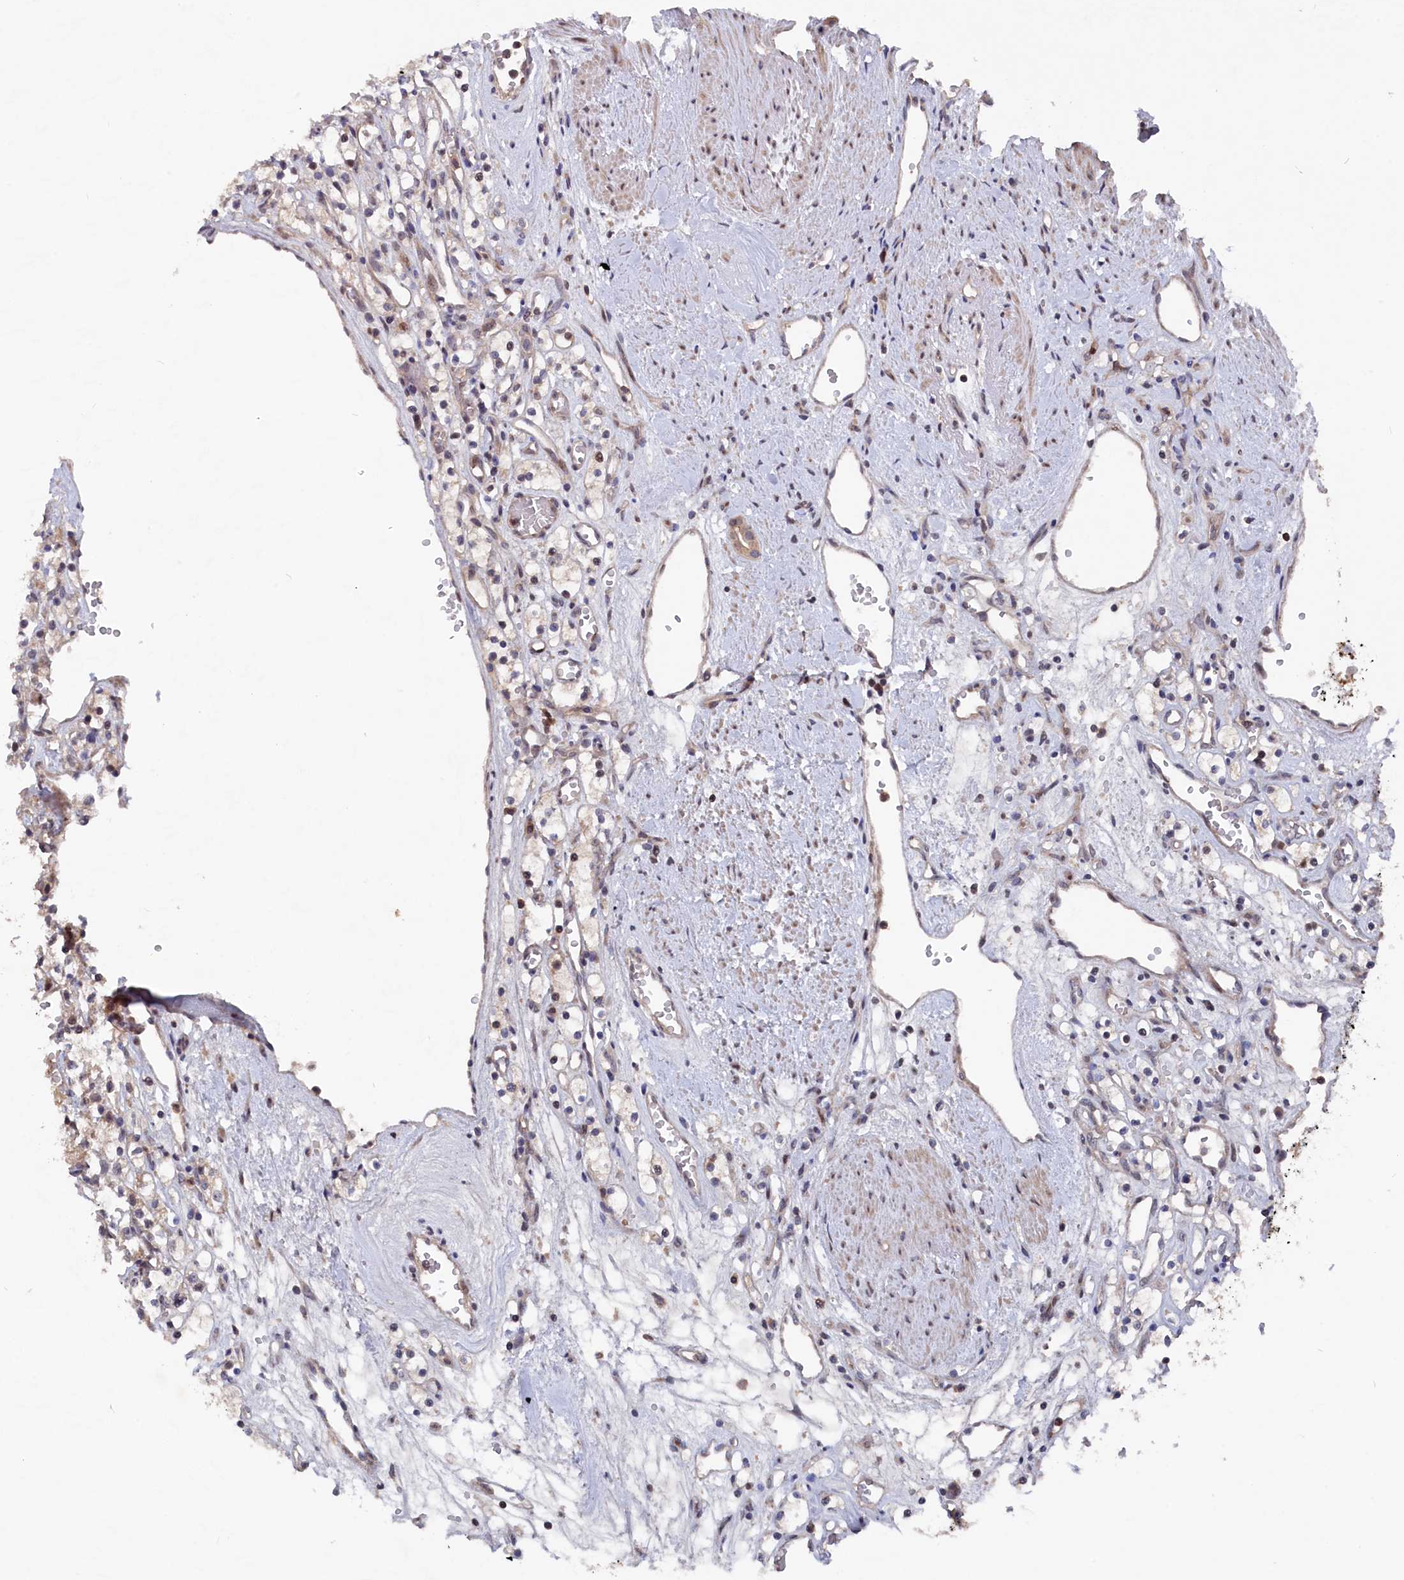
{"staining": {"intensity": "weak", "quantity": "25%-75%", "location": "cytoplasmic/membranous,nuclear"}, "tissue": "renal cancer", "cell_type": "Tumor cells", "image_type": "cancer", "snomed": [{"axis": "morphology", "description": "Adenocarcinoma, NOS"}, {"axis": "topography", "description": "Kidney"}], "caption": "Protein staining by immunohistochemistry (IHC) demonstrates weak cytoplasmic/membranous and nuclear expression in approximately 25%-75% of tumor cells in renal cancer. (Brightfield microscopy of DAB IHC at high magnification).", "gene": "TMC5", "patient": {"sex": "female", "age": 59}}